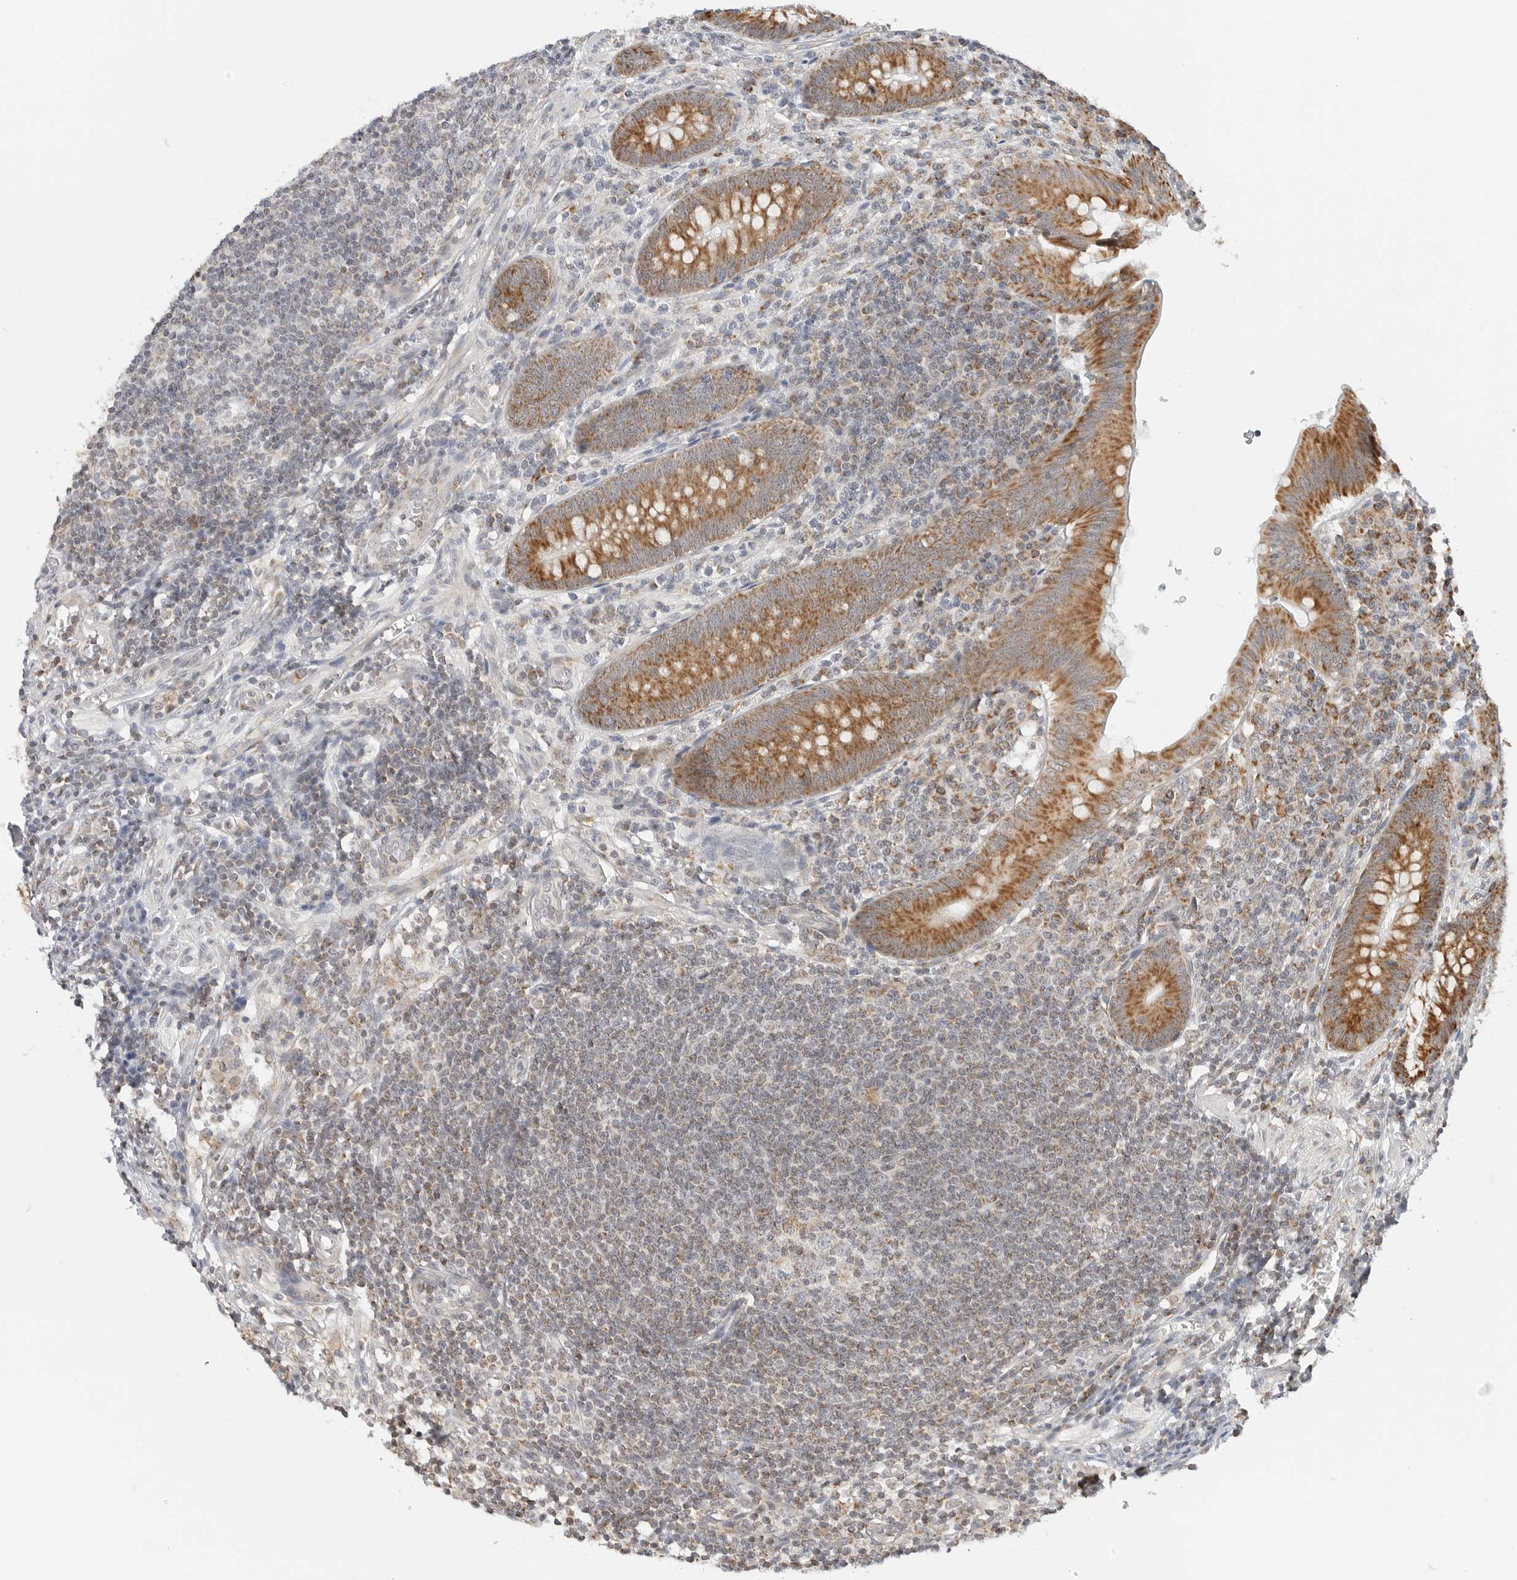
{"staining": {"intensity": "moderate", "quantity": ">75%", "location": "cytoplasmic/membranous"}, "tissue": "appendix", "cell_type": "Glandular cells", "image_type": "normal", "snomed": [{"axis": "morphology", "description": "Normal tissue, NOS"}, {"axis": "morphology", "description": "Inflammation, NOS"}, {"axis": "topography", "description": "Appendix"}], "caption": "Immunohistochemical staining of normal human appendix displays moderate cytoplasmic/membranous protein expression in approximately >75% of glandular cells.", "gene": "POLR3GL", "patient": {"sex": "male", "age": 46}}